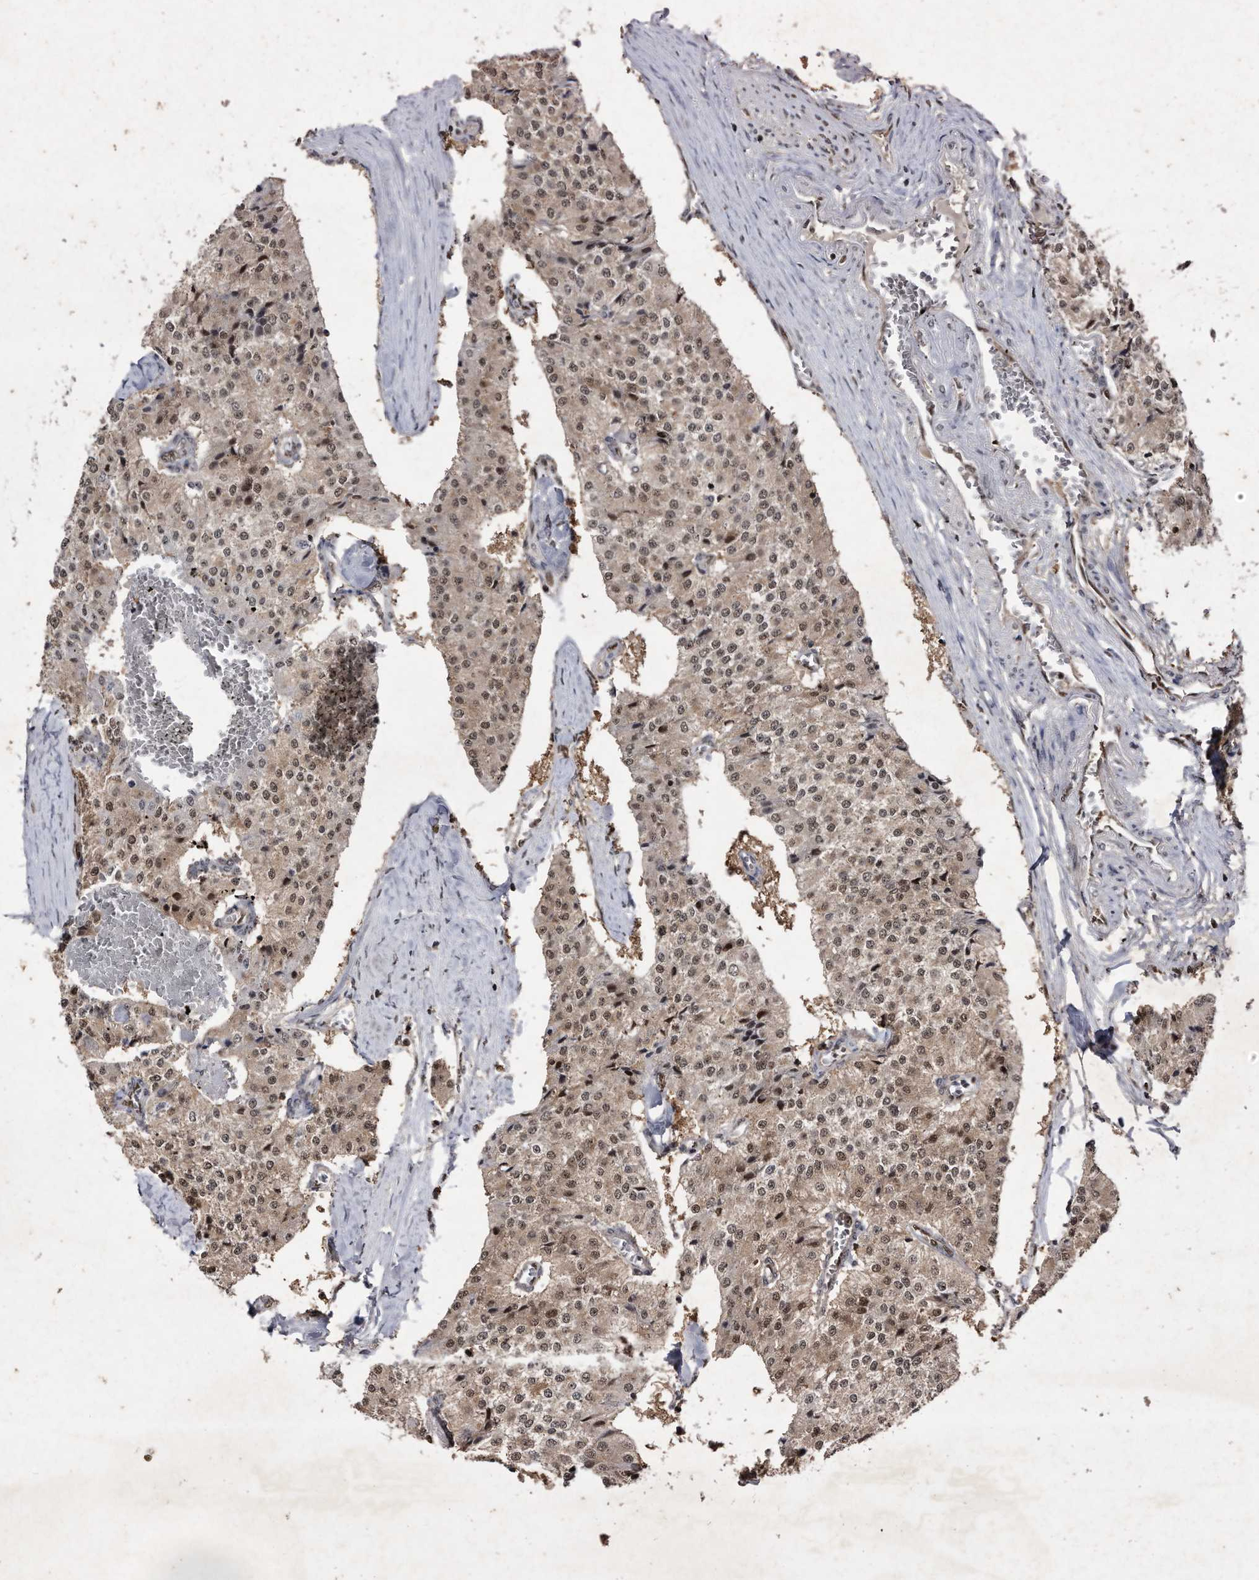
{"staining": {"intensity": "moderate", "quantity": ">75%", "location": "nuclear"}, "tissue": "carcinoid", "cell_type": "Tumor cells", "image_type": "cancer", "snomed": [{"axis": "morphology", "description": "Carcinoid, malignant, NOS"}, {"axis": "topography", "description": "Colon"}], "caption": "Malignant carcinoid stained with IHC exhibits moderate nuclear staining in about >75% of tumor cells. The staining is performed using DAB brown chromogen to label protein expression. The nuclei are counter-stained blue using hematoxylin.", "gene": "RAD23B", "patient": {"sex": "female", "age": 52}}